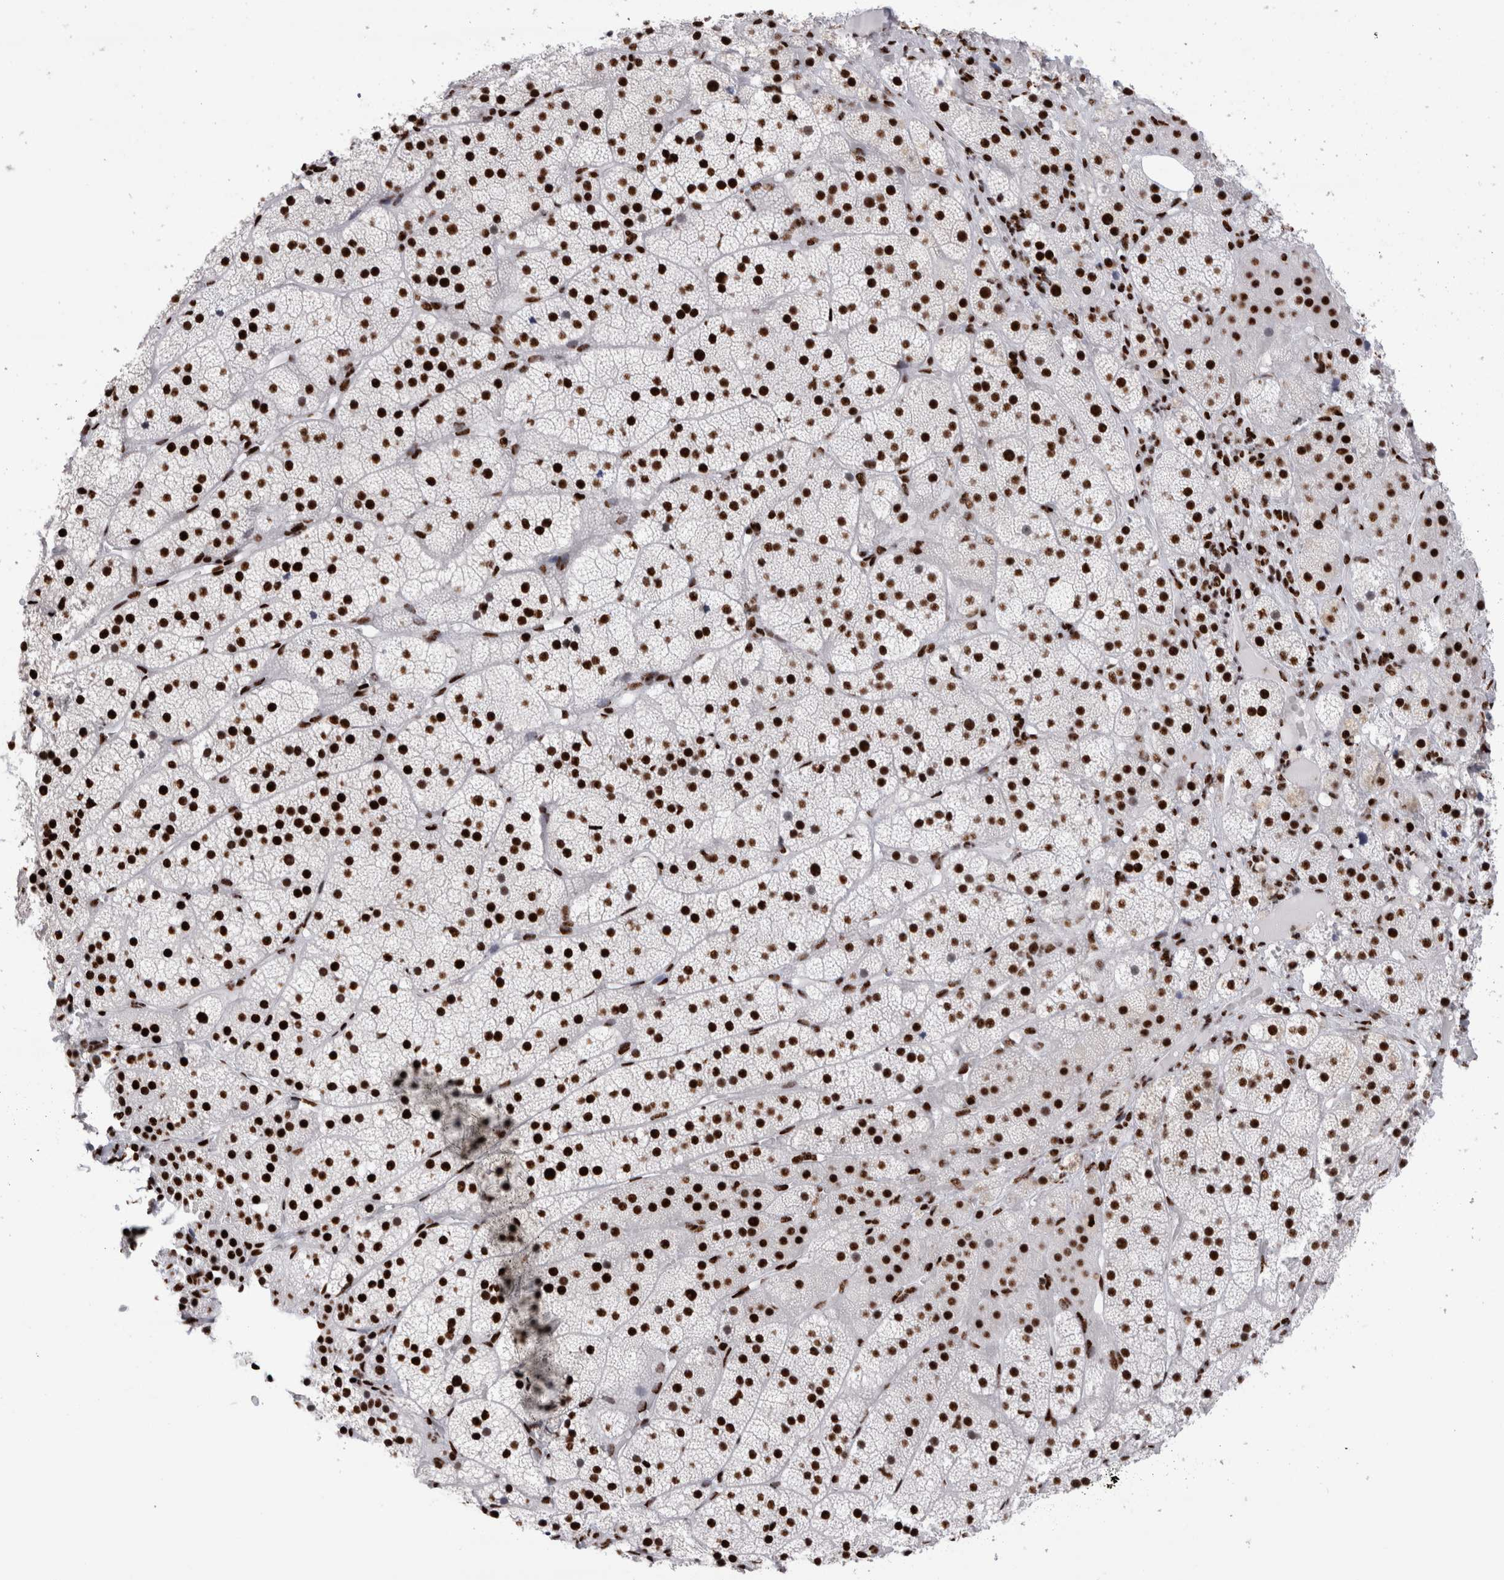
{"staining": {"intensity": "strong", "quantity": ">75%", "location": "nuclear"}, "tissue": "adrenal gland", "cell_type": "Glandular cells", "image_type": "normal", "snomed": [{"axis": "morphology", "description": "Normal tissue, NOS"}, {"axis": "topography", "description": "Adrenal gland"}], "caption": "A high-resolution image shows immunohistochemistry staining of unremarkable adrenal gland, which shows strong nuclear staining in approximately >75% of glandular cells.", "gene": "RBM6", "patient": {"sex": "female", "age": 44}}